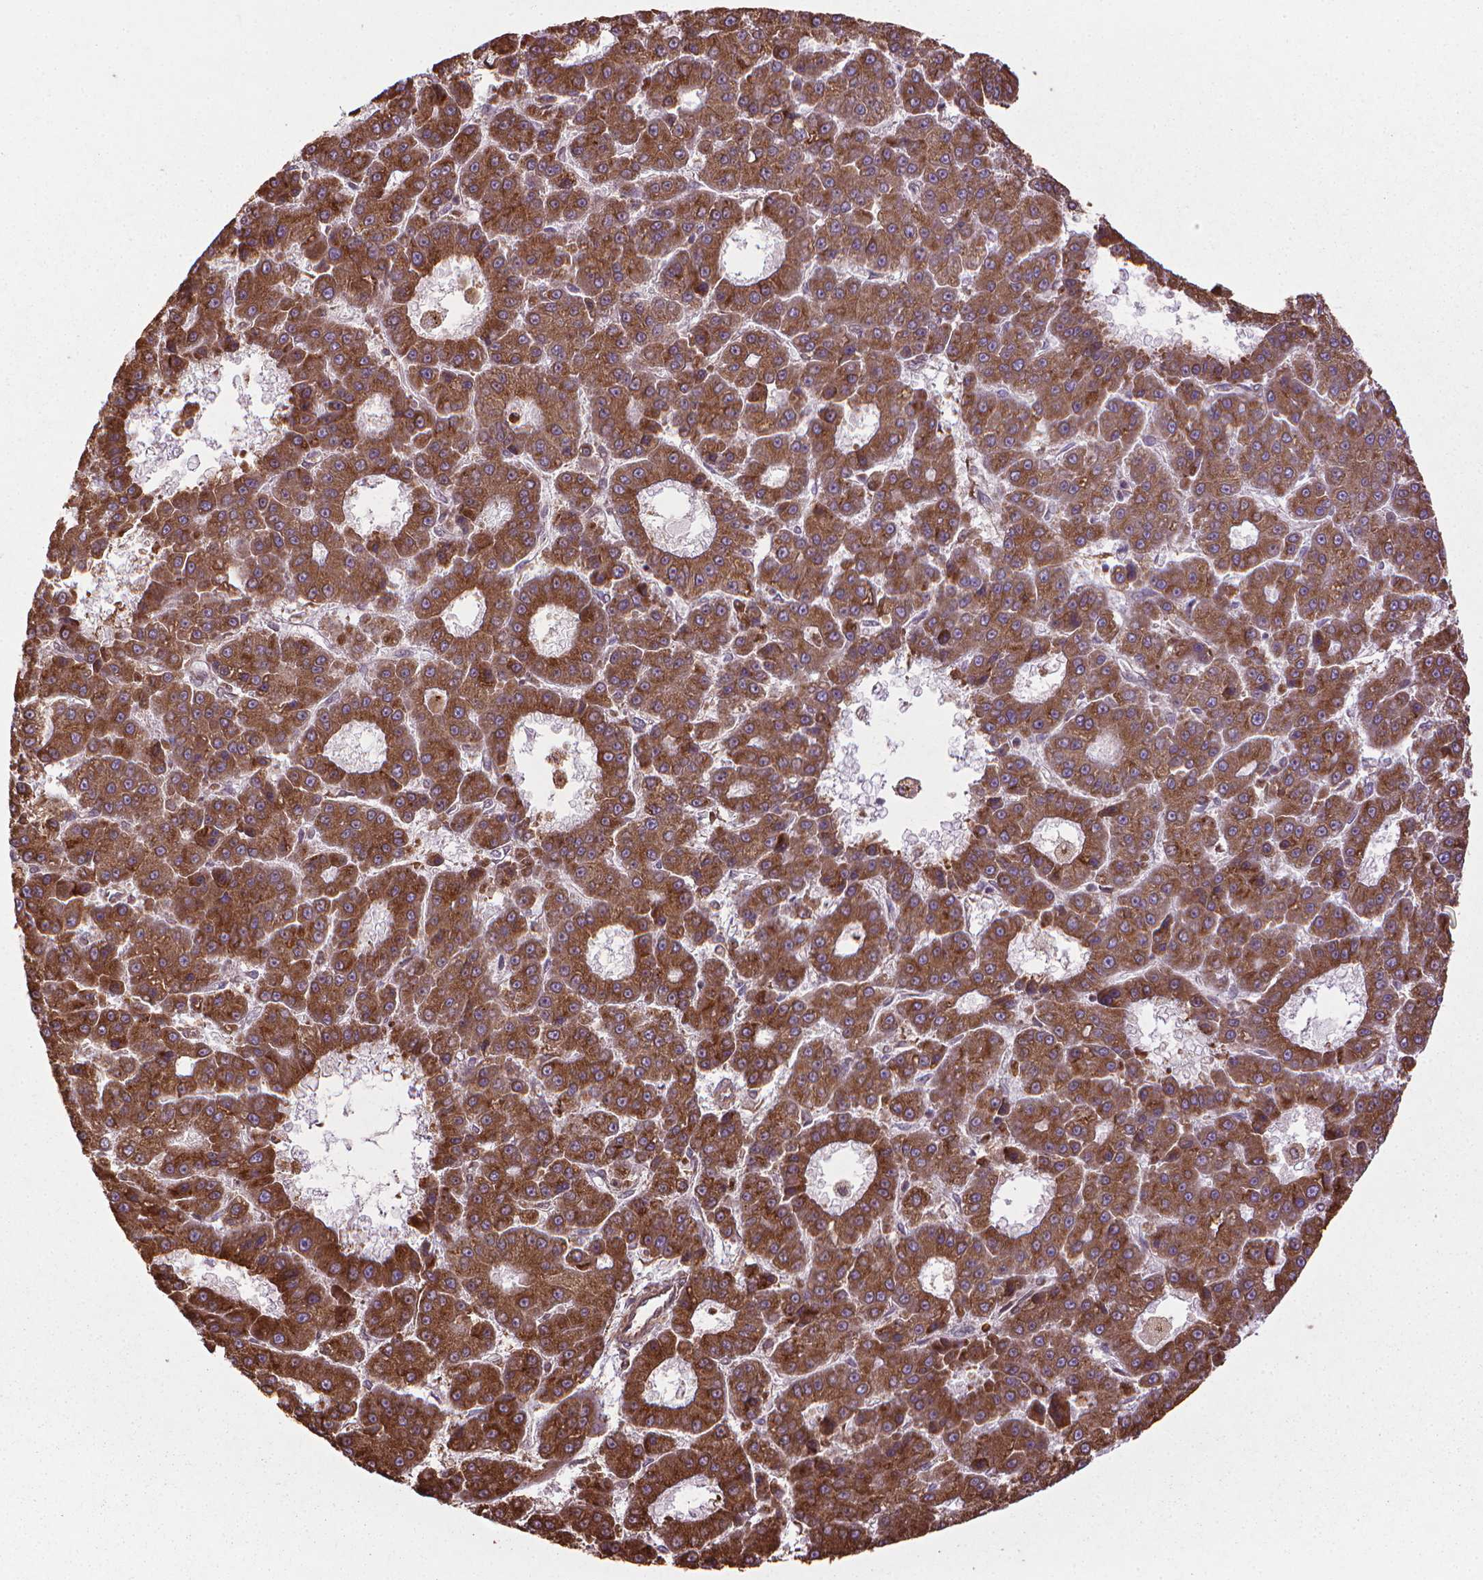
{"staining": {"intensity": "moderate", "quantity": ">75%", "location": "cytoplasmic/membranous"}, "tissue": "liver cancer", "cell_type": "Tumor cells", "image_type": "cancer", "snomed": [{"axis": "morphology", "description": "Carcinoma, Hepatocellular, NOS"}, {"axis": "topography", "description": "Liver"}], "caption": "The immunohistochemical stain highlights moderate cytoplasmic/membranous positivity in tumor cells of liver cancer (hepatocellular carcinoma) tissue. Nuclei are stained in blue.", "gene": "GAS1", "patient": {"sex": "male", "age": 70}}